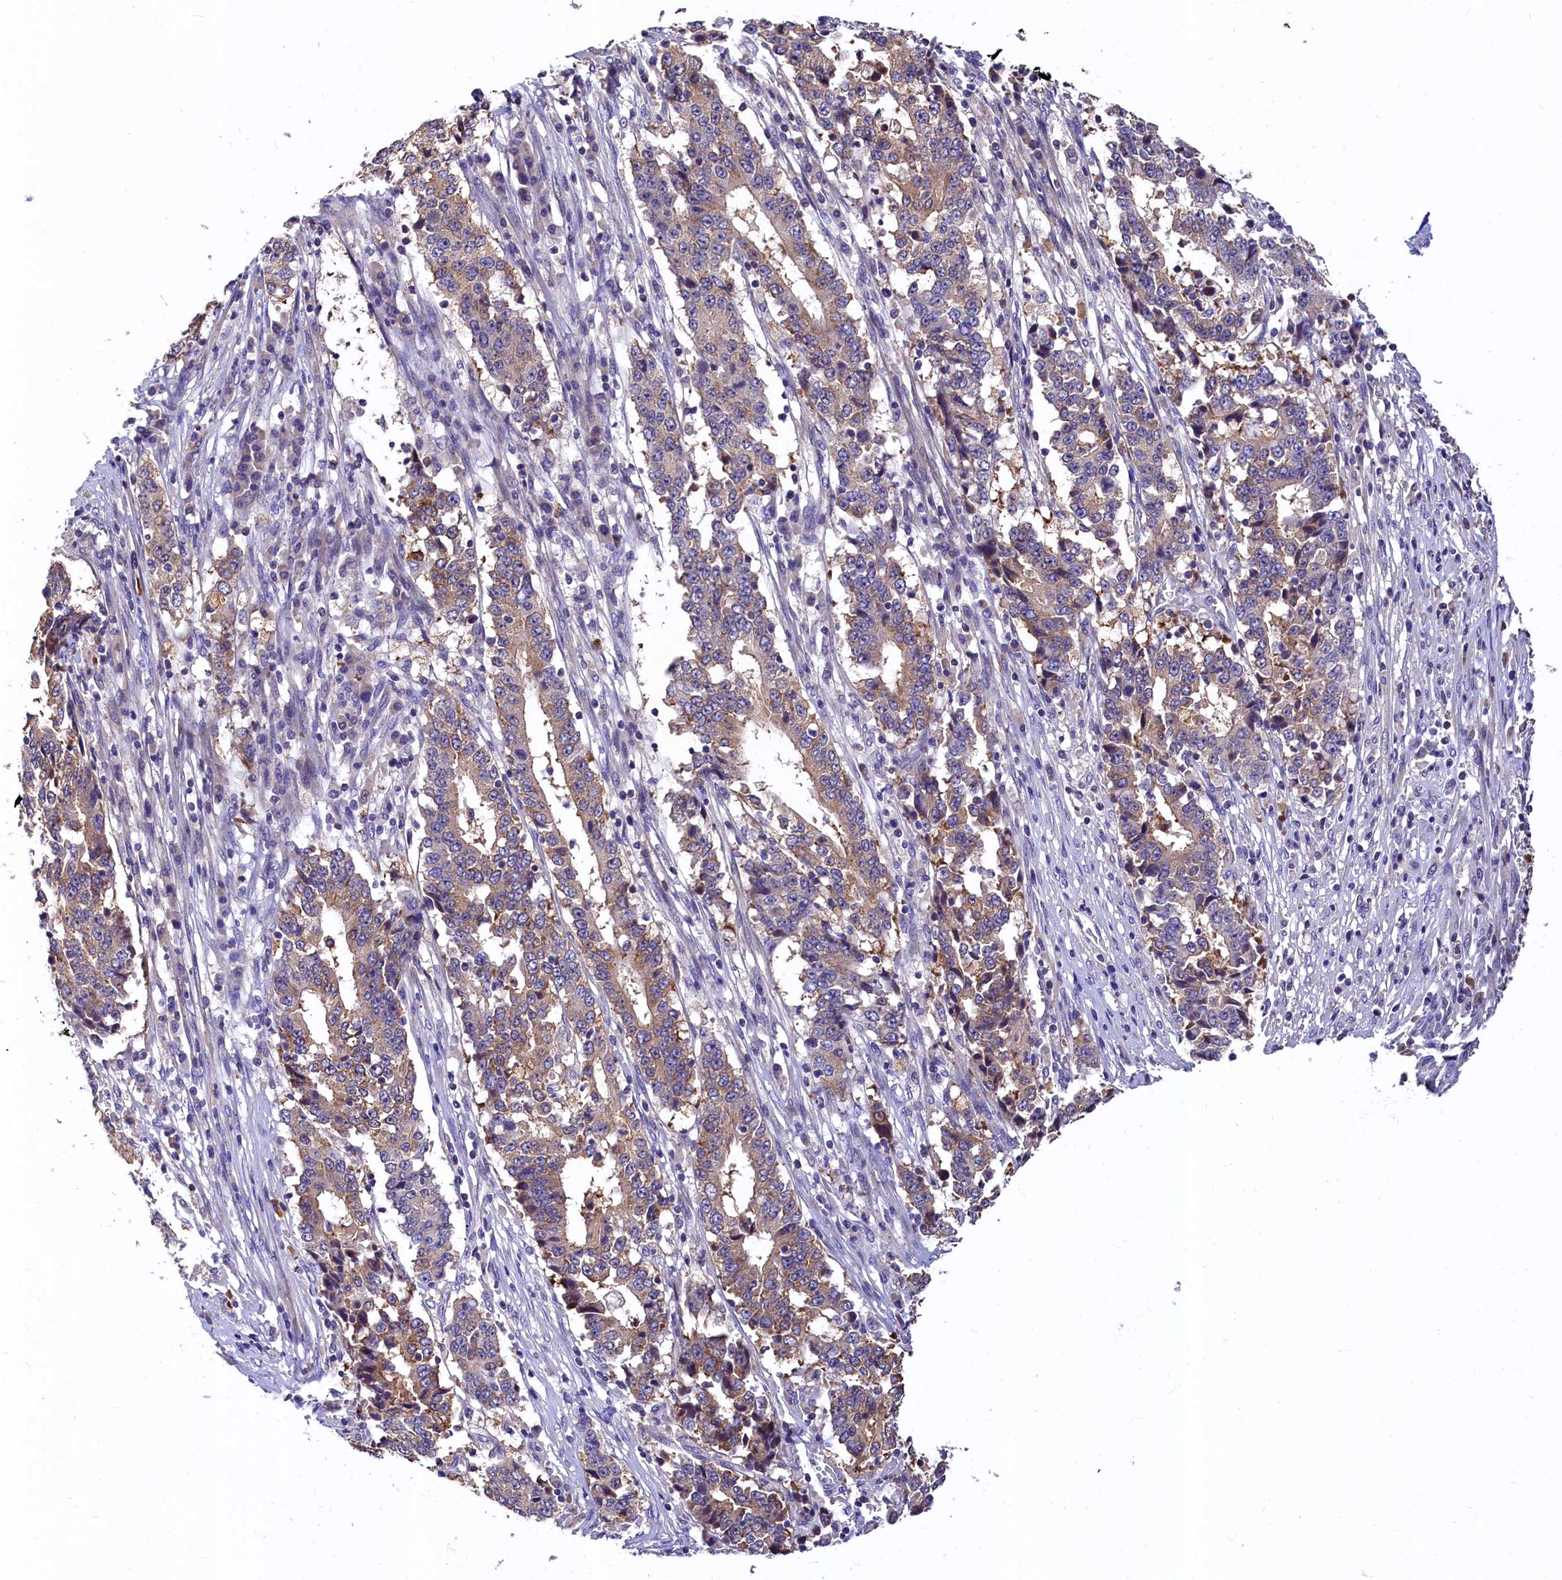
{"staining": {"intensity": "weak", "quantity": "25%-75%", "location": "cytoplasmic/membranous"}, "tissue": "stomach cancer", "cell_type": "Tumor cells", "image_type": "cancer", "snomed": [{"axis": "morphology", "description": "Adenocarcinoma, NOS"}, {"axis": "topography", "description": "Stomach"}], "caption": "This image exhibits immunohistochemistry (IHC) staining of human stomach cancer, with low weak cytoplasmic/membranous expression in approximately 25%-75% of tumor cells.", "gene": "EPS8L2", "patient": {"sex": "male", "age": 59}}